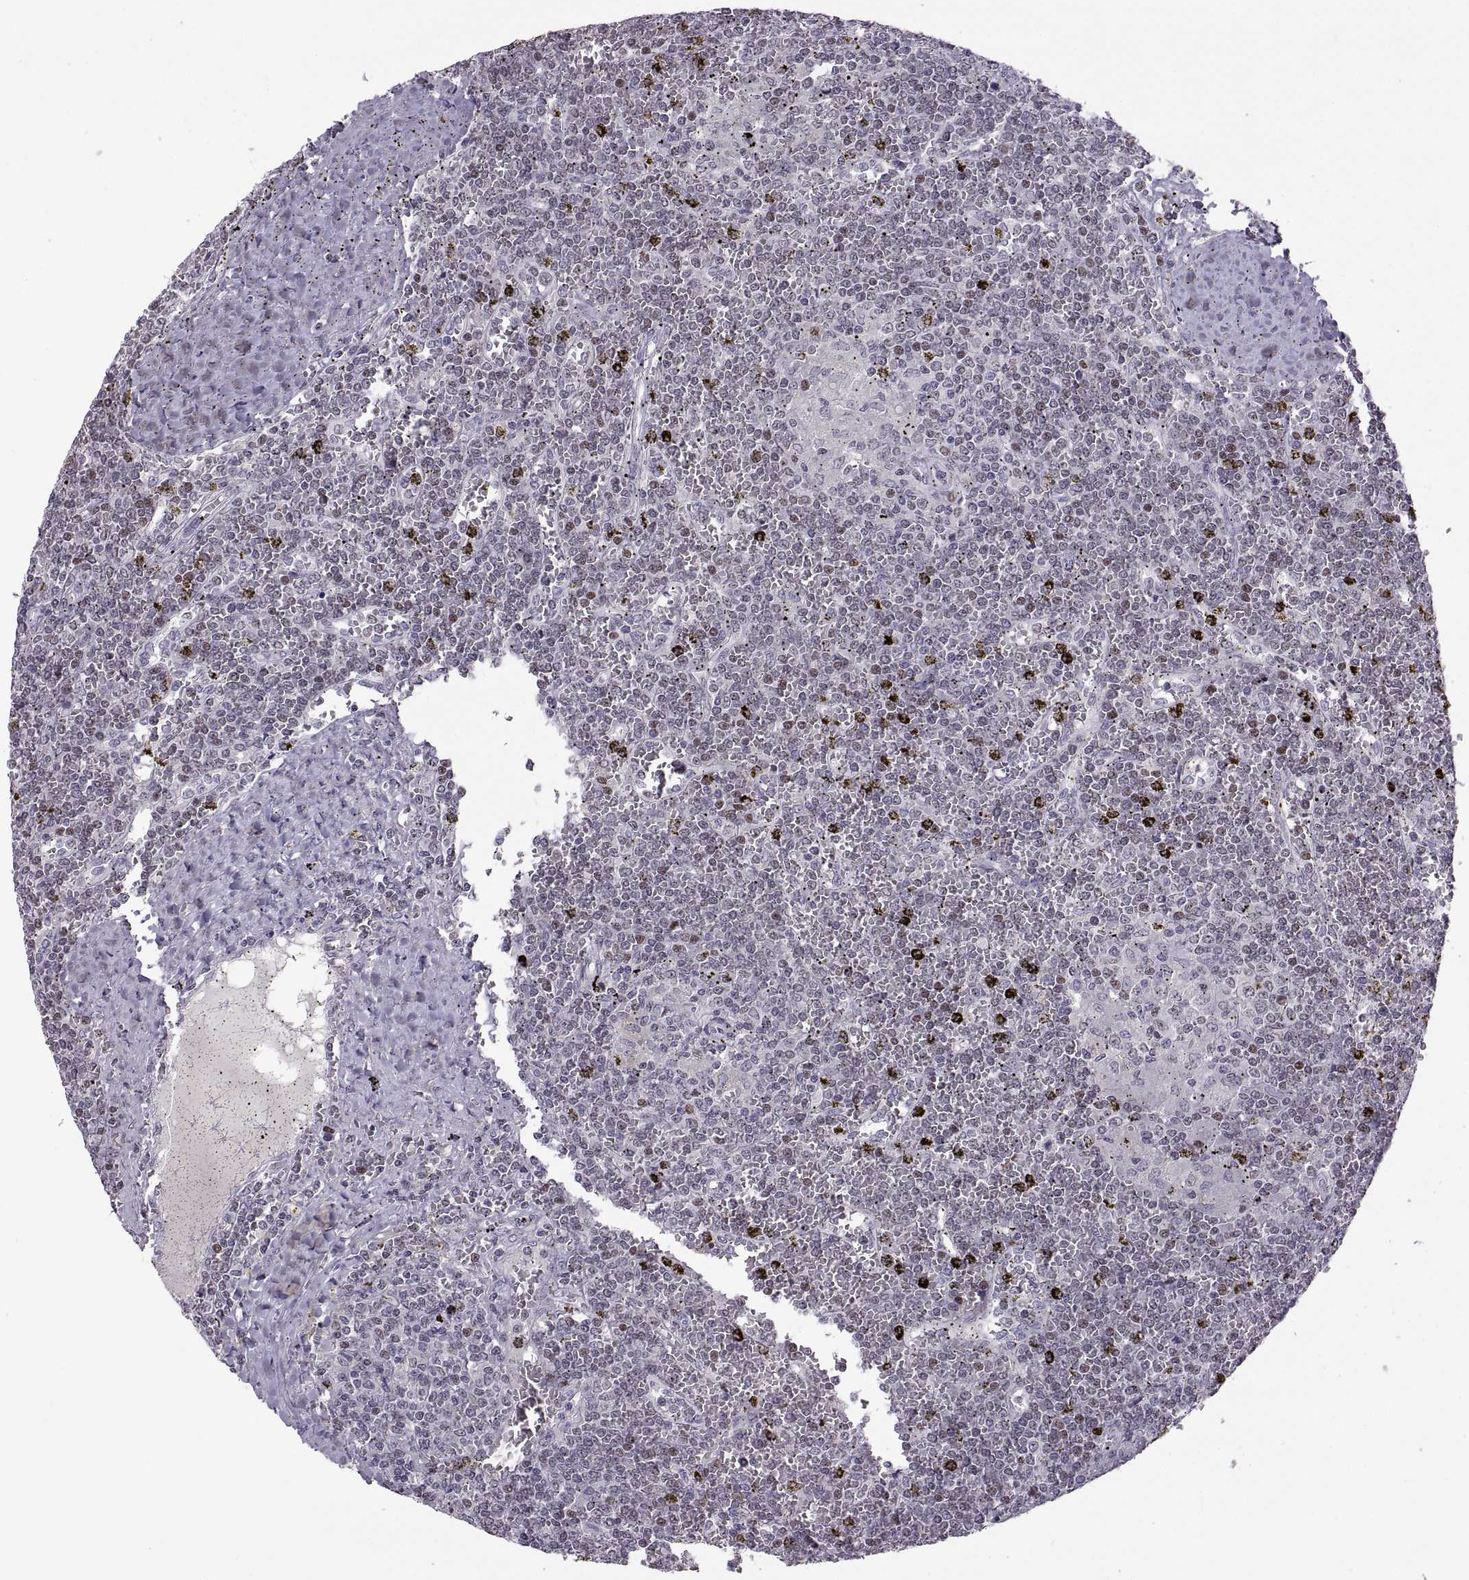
{"staining": {"intensity": "negative", "quantity": "none", "location": "none"}, "tissue": "lymphoma", "cell_type": "Tumor cells", "image_type": "cancer", "snomed": [{"axis": "morphology", "description": "Malignant lymphoma, non-Hodgkin's type, Low grade"}, {"axis": "topography", "description": "Spleen"}], "caption": "High power microscopy micrograph of an immunohistochemistry (IHC) histopathology image of lymphoma, revealing no significant positivity in tumor cells. (DAB (3,3'-diaminobenzidine) IHC visualized using brightfield microscopy, high magnification).", "gene": "NEK2", "patient": {"sex": "female", "age": 19}}